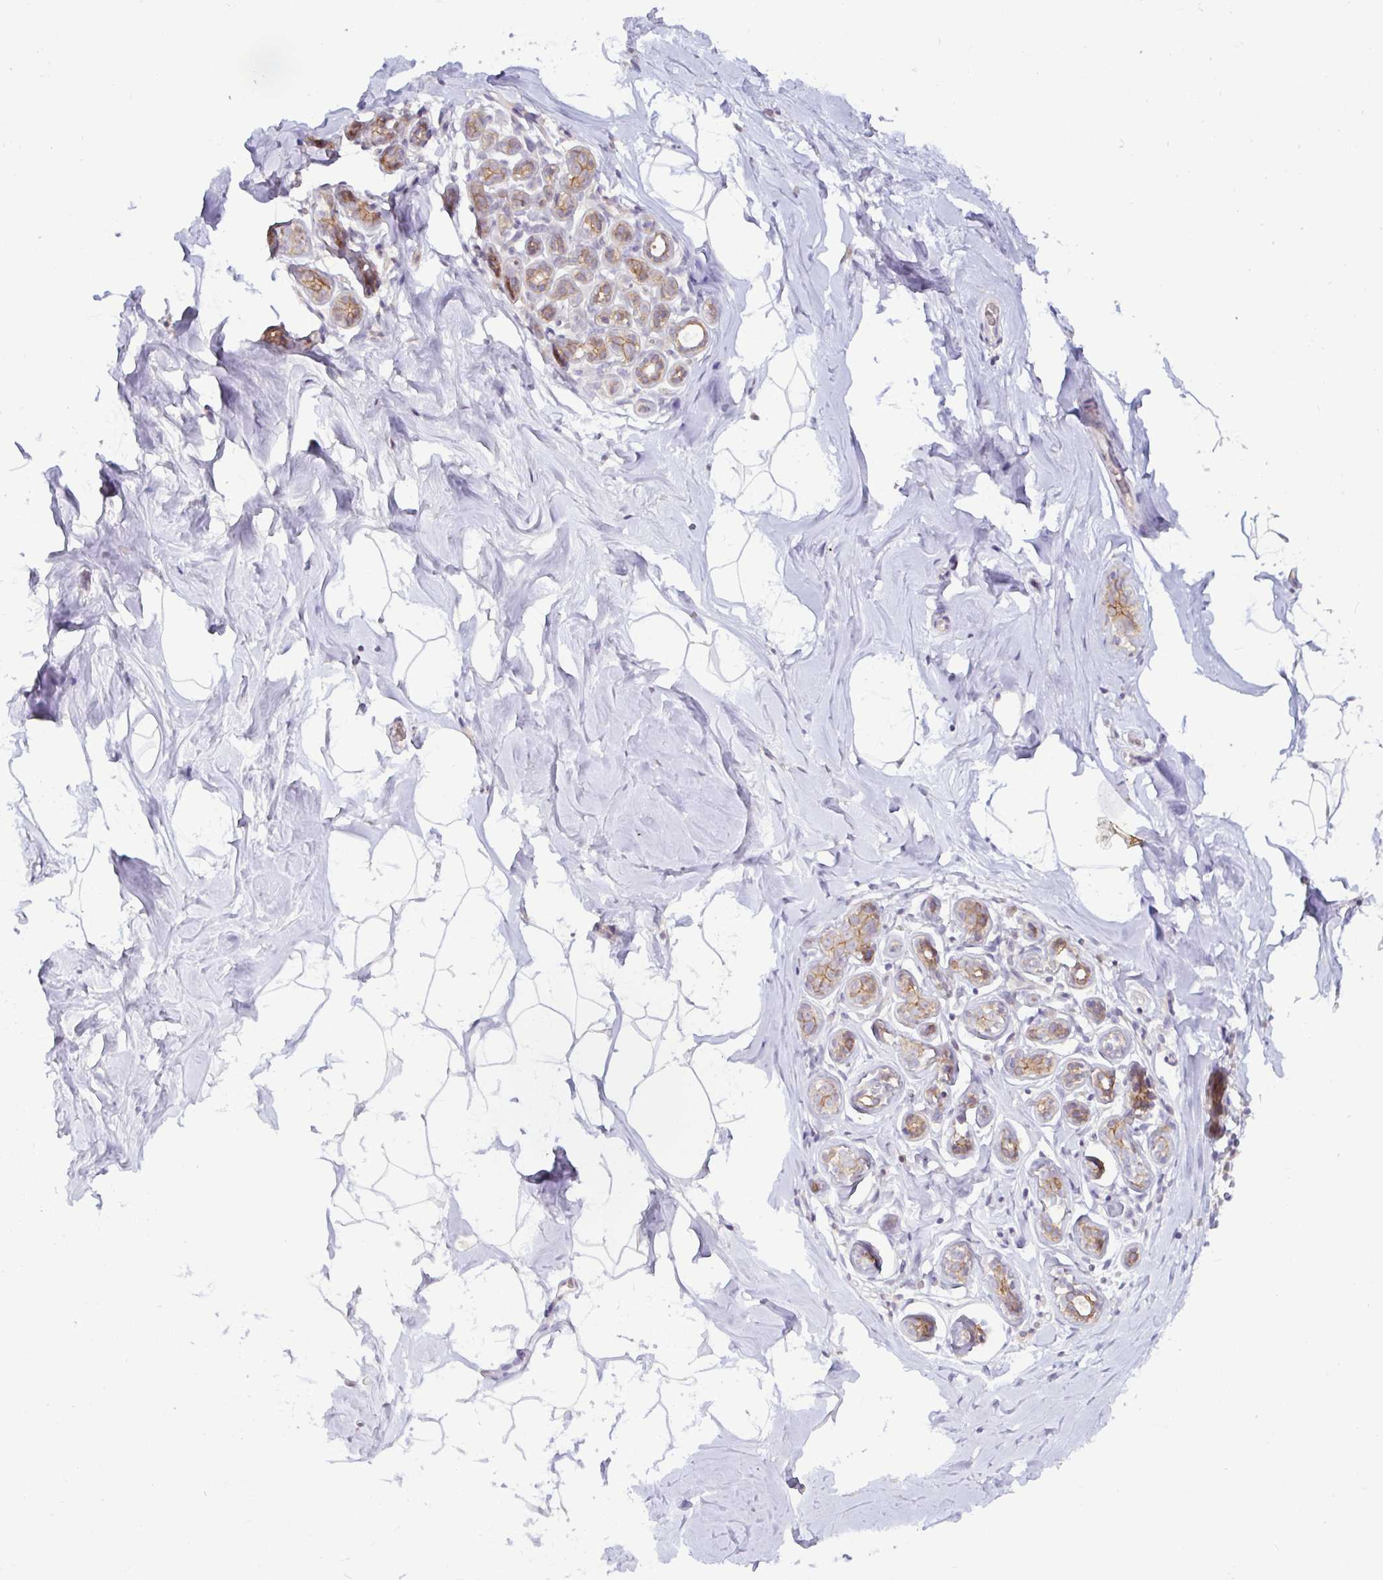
{"staining": {"intensity": "negative", "quantity": "none", "location": "none"}, "tissue": "breast", "cell_type": "Adipocytes", "image_type": "normal", "snomed": [{"axis": "morphology", "description": "Normal tissue, NOS"}, {"axis": "topography", "description": "Breast"}], "caption": "A micrograph of breast stained for a protein reveals no brown staining in adipocytes. Brightfield microscopy of immunohistochemistry (IHC) stained with DAB (brown) and hematoxylin (blue), captured at high magnification.", "gene": "GSTM1", "patient": {"sex": "female", "age": 32}}